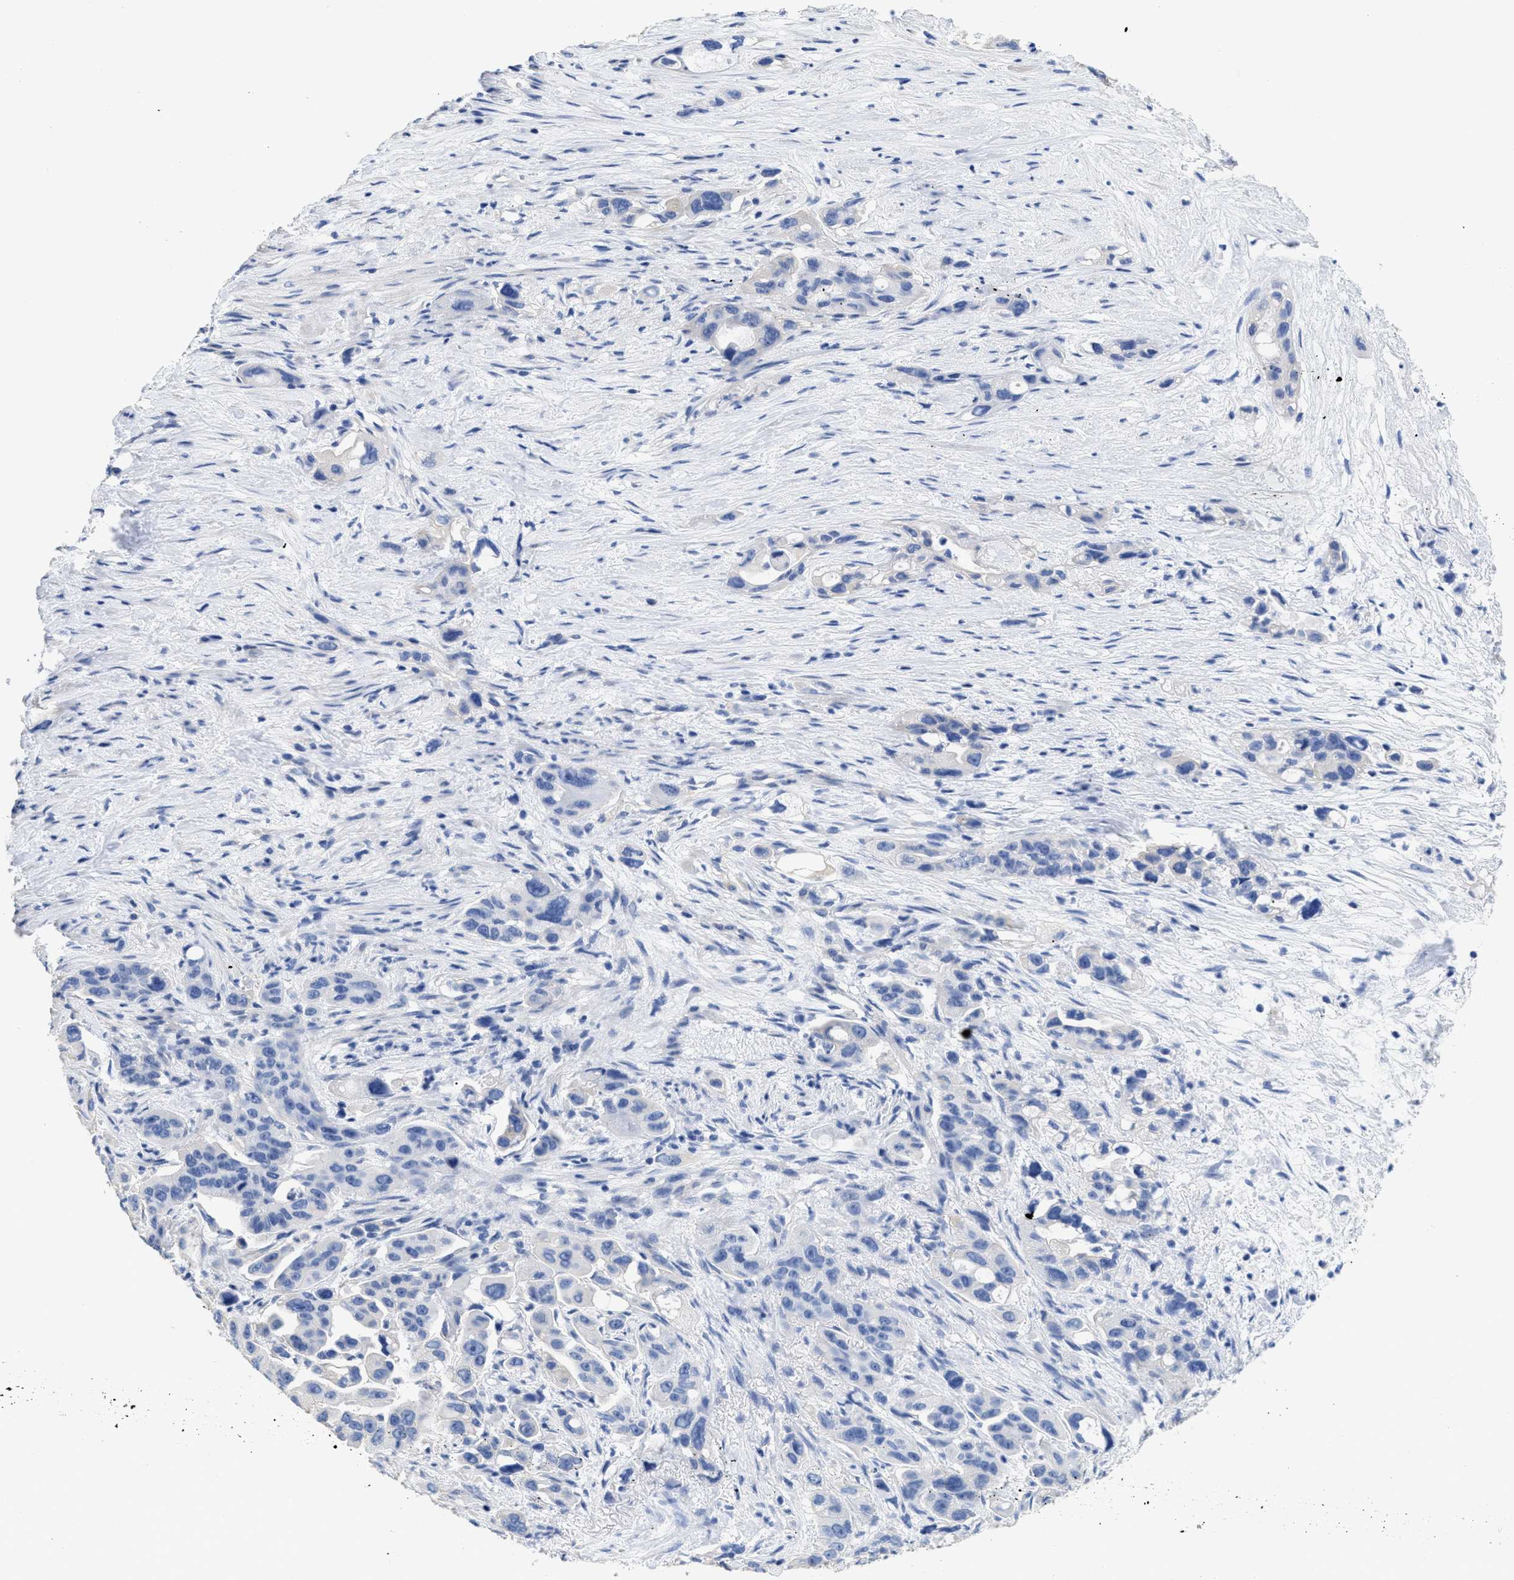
{"staining": {"intensity": "negative", "quantity": "none", "location": "none"}, "tissue": "pancreatic cancer", "cell_type": "Tumor cells", "image_type": "cancer", "snomed": [{"axis": "morphology", "description": "Adenocarcinoma, NOS"}, {"axis": "topography", "description": "Pancreas"}], "caption": "The IHC image has no significant positivity in tumor cells of pancreatic cancer (adenocarcinoma) tissue.", "gene": "DLC1", "patient": {"sex": "male", "age": 53}}